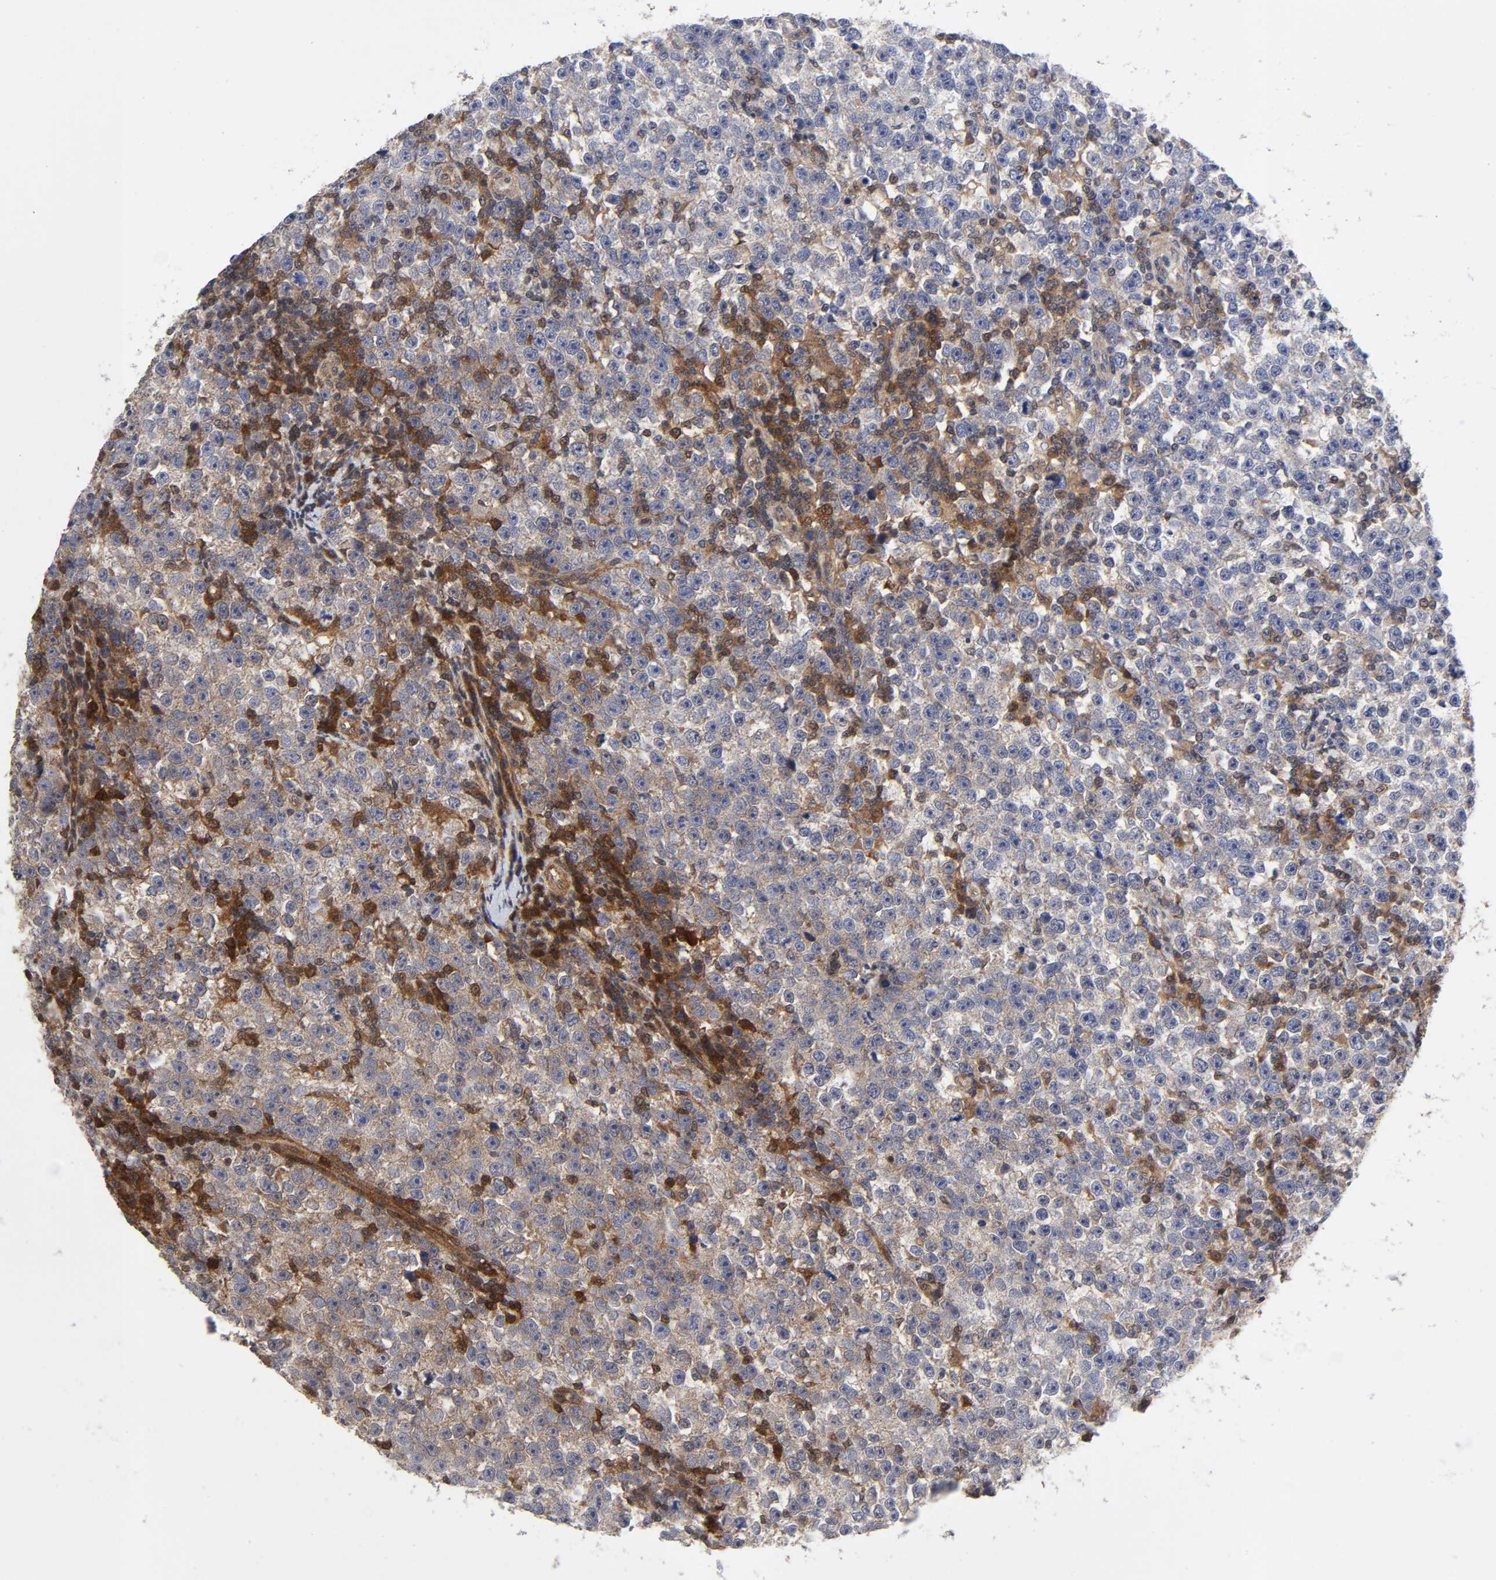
{"staining": {"intensity": "weak", "quantity": "25%-75%", "location": "cytoplasmic/membranous"}, "tissue": "testis cancer", "cell_type": "Tumor cells", "image_type": "cancer", "snomed": [{"axis": "morphology", "description": "Seminoma, NOS"}, {"axis": "topography", "description": "Testis"}], "caption": "This is a histology image of immunohistochemistry (IHC) staining of testis seminoma, which shows weak positivity in the cytoplasmic/membranous of tumor cells.", "gene": "CASP9", "patient": {"sex": "male", "age": 43}}